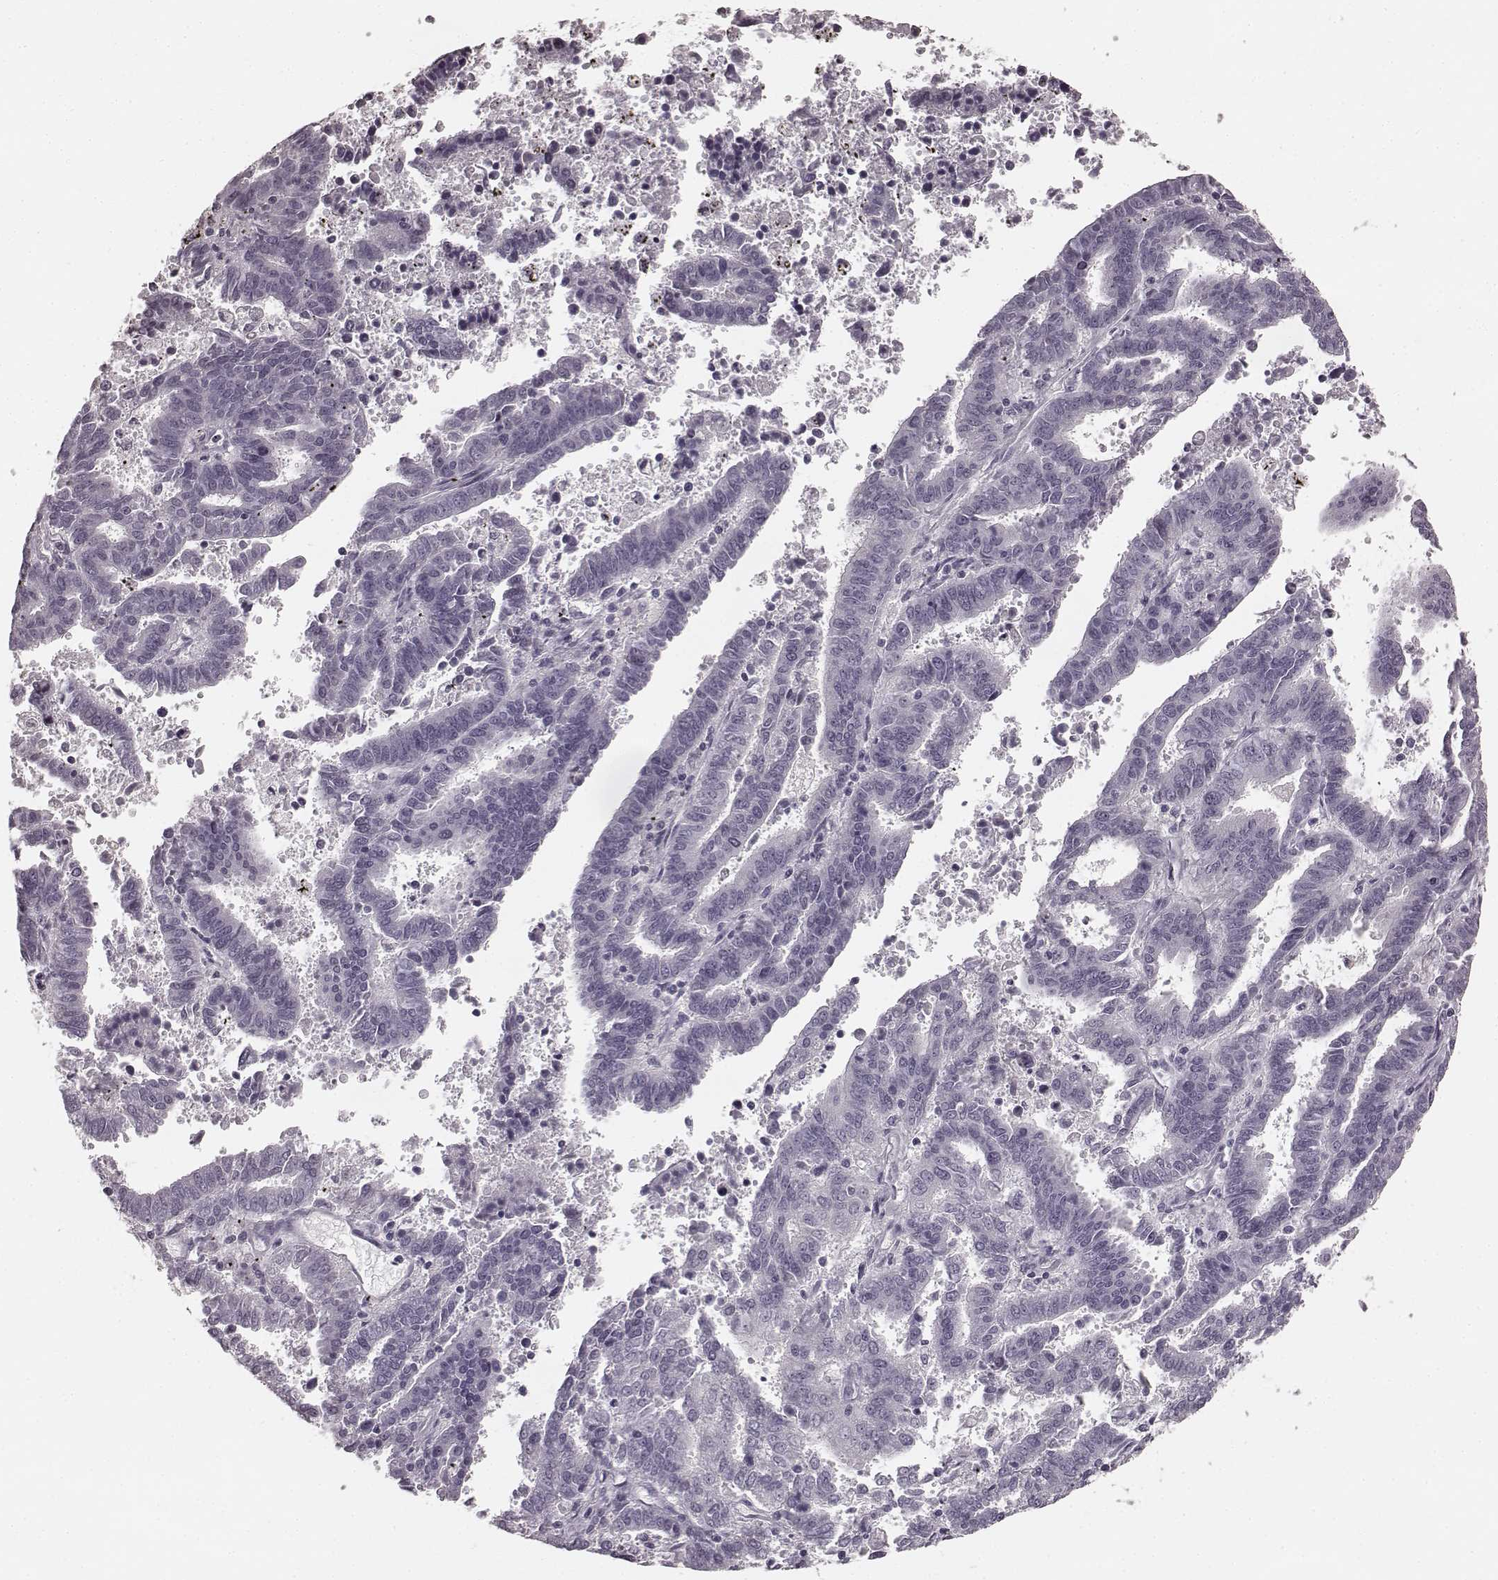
{"staining": {"intensity": "negative", "quantity": "none", "location": "none"}, "tissue": "endometrial cancer", "cell_type": "Tumor cells", "image_type": "cancer", "snomed": [{"axis": "morphology", "description": "Adenocarcinoma, NOS"}, {"axis": "topography", "description": "Uterus"}], "caption": "Immunohistochemistry micrograph of endometrial cancer stained for a protein (brown), which exhibits no positivity in tumor cells. The staining is performed using DAB (3,3'-diaminobenzidine) brown chromogen with nuclei counter-stained in using hematoxylin.", "gene": "RIT2", "patient": {"sex": "female", "age": 83}}